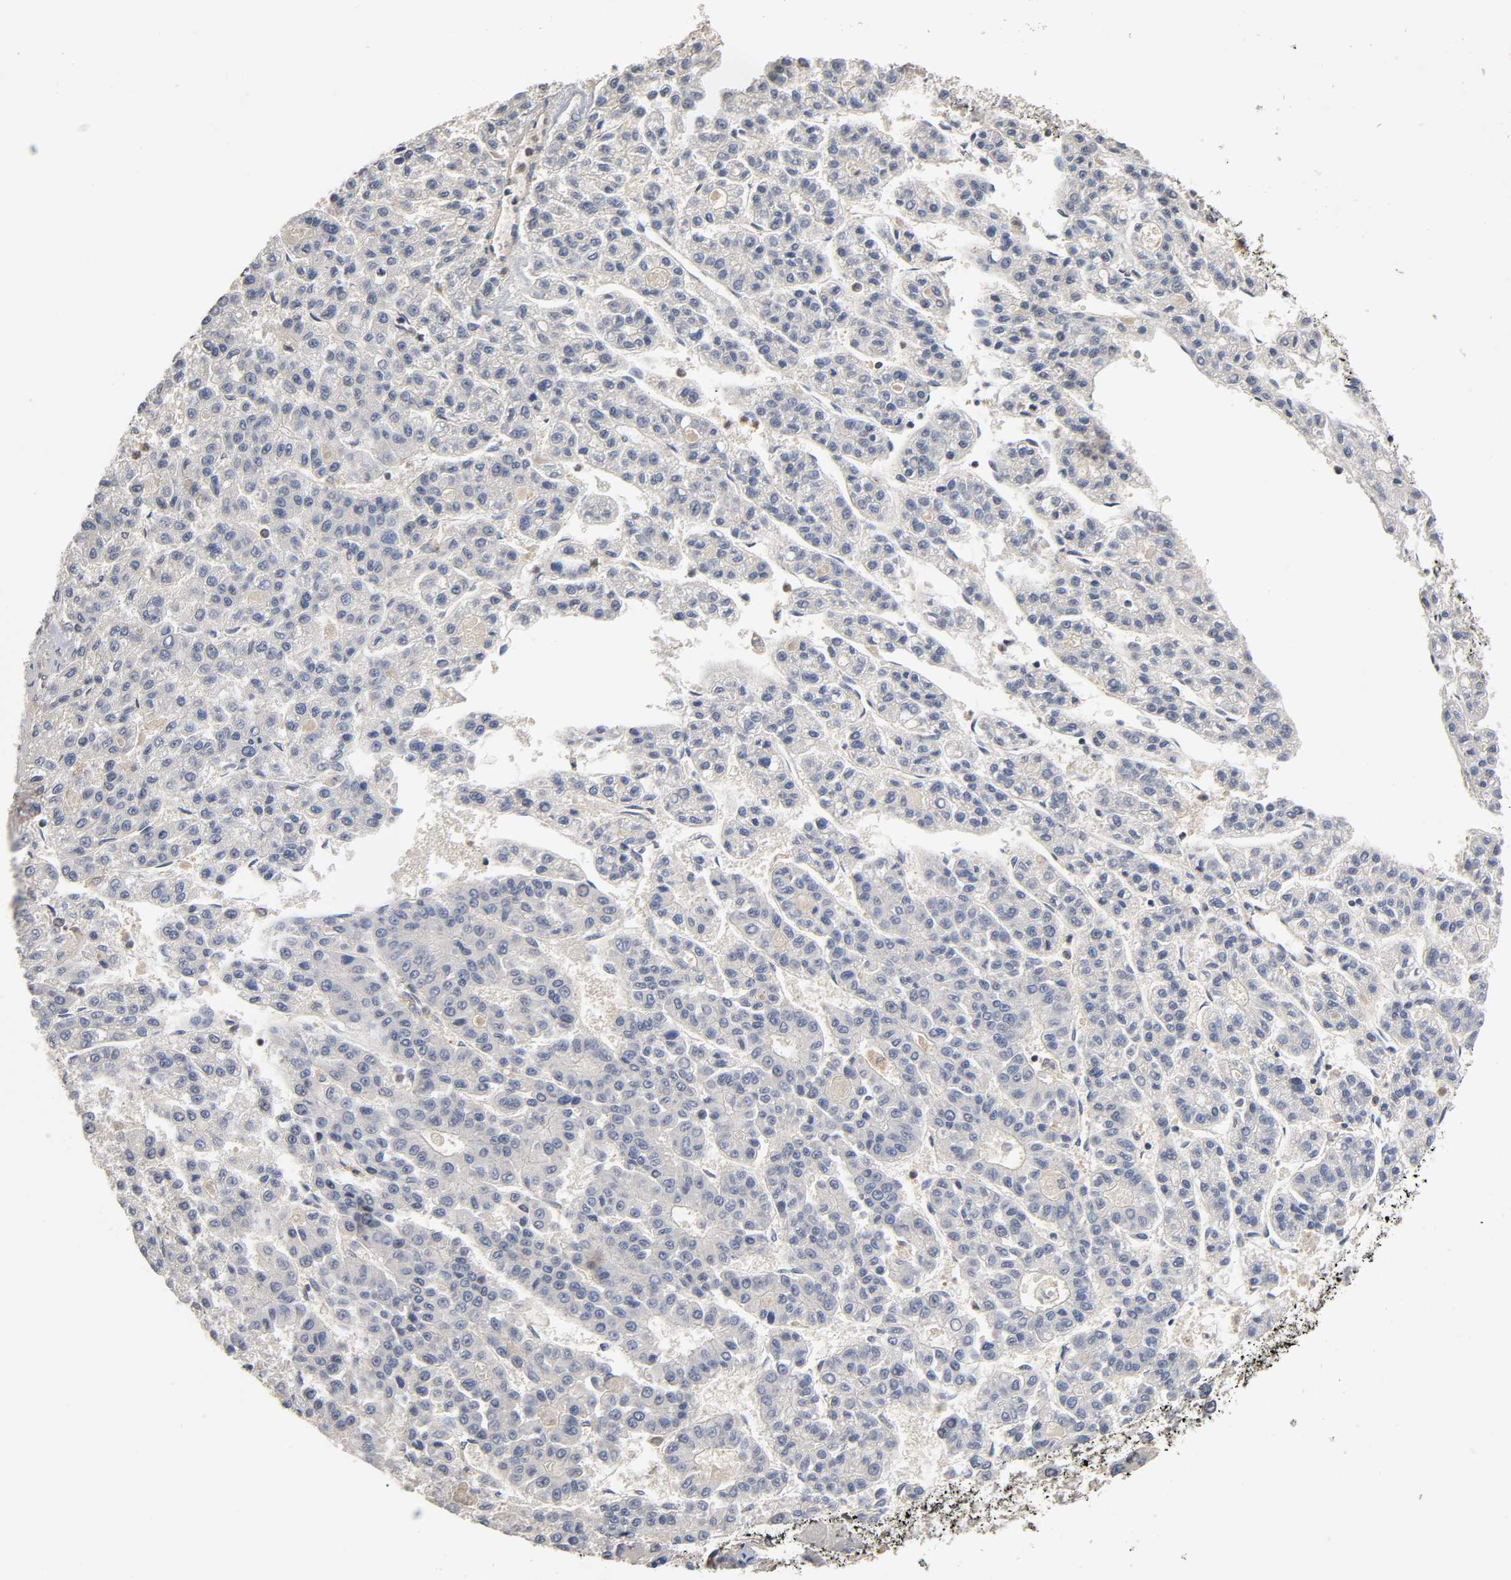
{"staining": {"intensity": "weak", "quantity": "25%-75%", "location": "cytoplasmic/membranous"}, "tissue": "liver cancer", "cell_type": "Tumor cells", "image_type": "cancer", "snomed": [{"axis": "morphology", "description": "Carcinoma, Hepatocellular, NOS"}, {"axis": "topography", "description": "Liver"}], "caption": "Protein staining exhibits weak cytoplasmic/membranous staining in about 25%-75% of tumor cells in hepatocellular carcinoma (liver). The staining was performed using DAB to visualize the protein expression in brown, while the nuclei were stained in blue with hematoxylin (Magnification: 20x).", "gene": "ACTR2", "patient": {"sex": "male", "age": 70}}